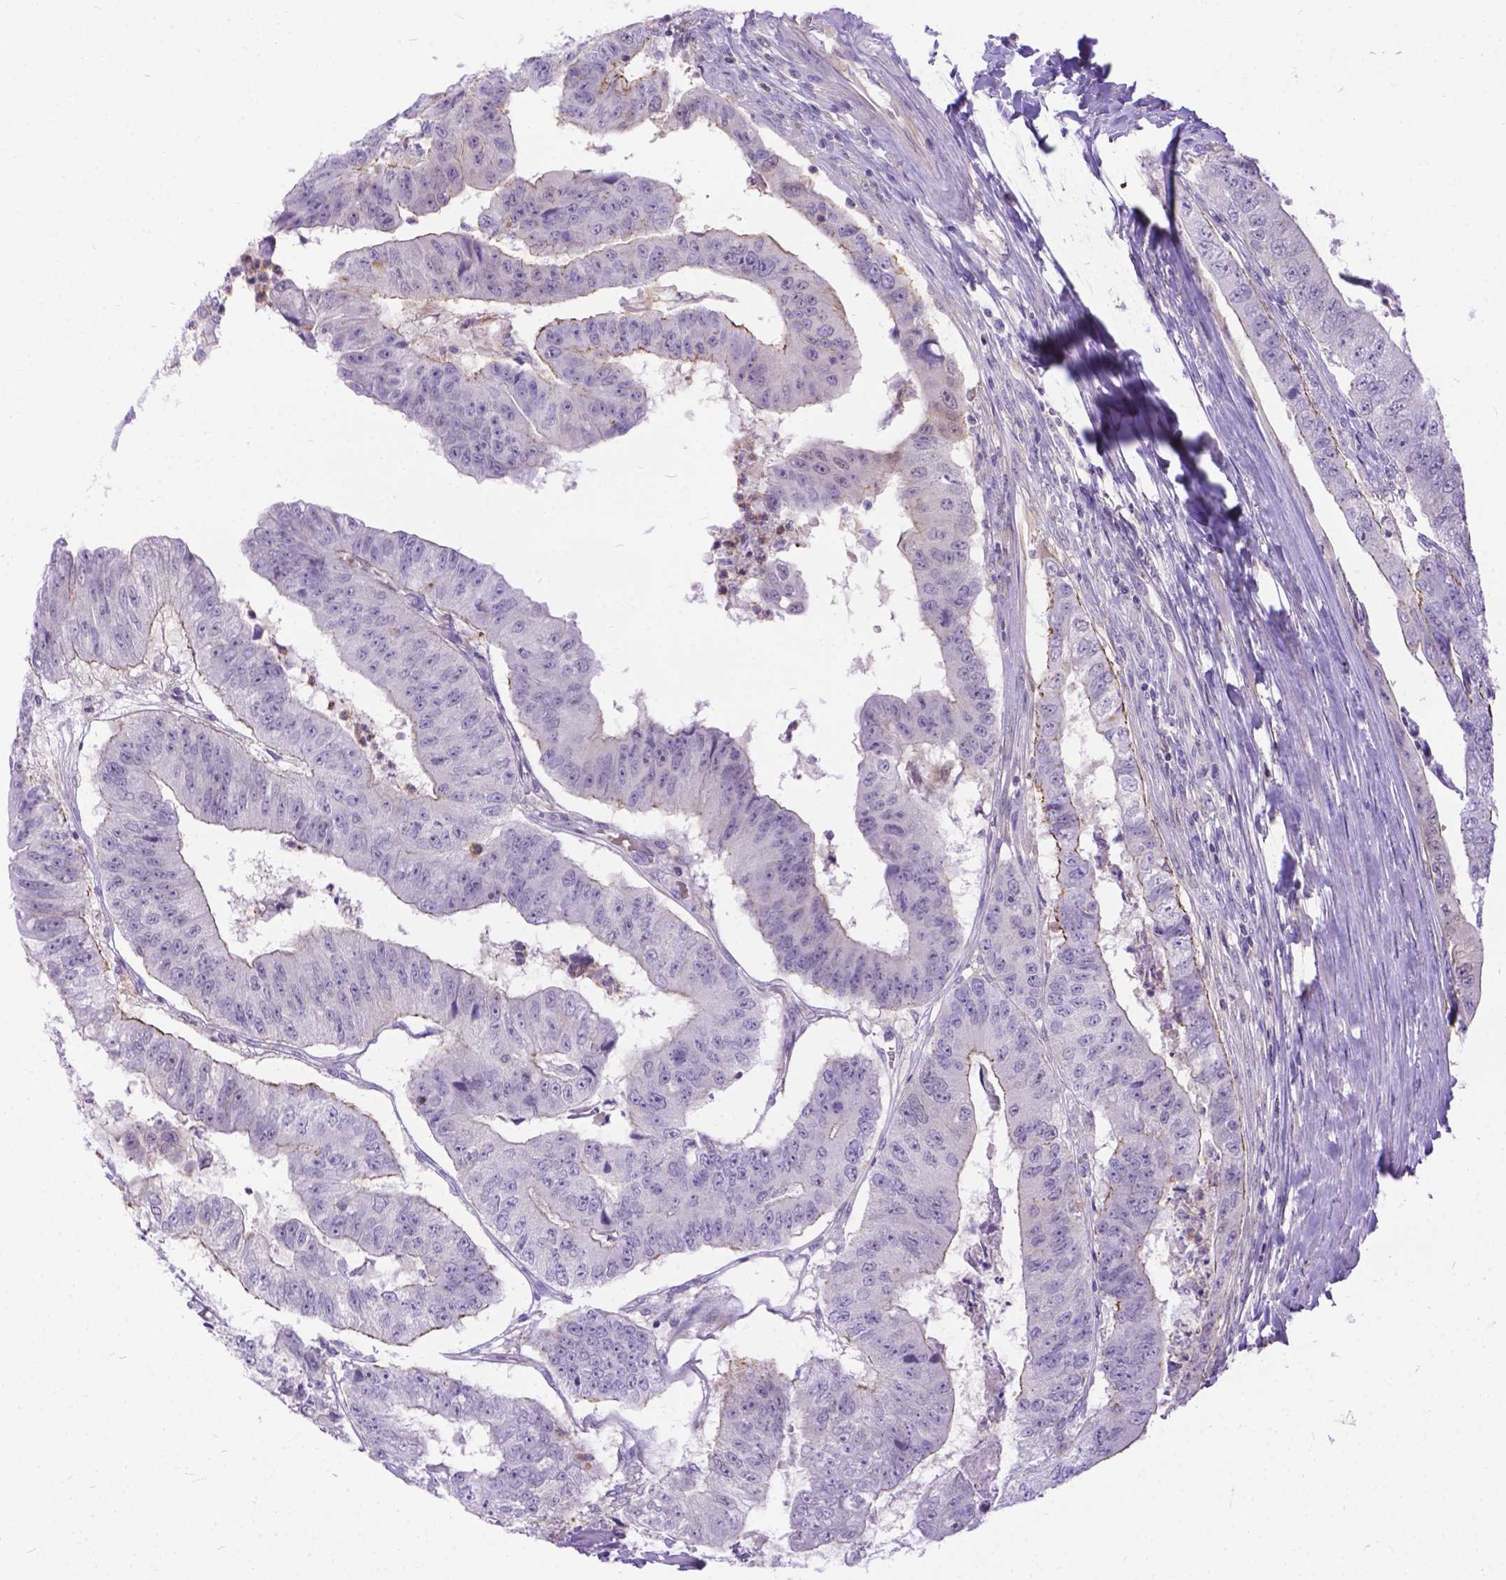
{"staining": {"intensity": "weak", "quantity": "25%-75%", "location": "cytoplasmic/membranous"}, "tissue": "colorectal cancer", "cell_type": "Tumor cells", "image_type": "cancer", "snomed": [{"axis": "morphology", "description": "Adenocarcinoma, NOS"}, {"axis": "topography", "description": "Colon"}], "caption": "Immunohistochemical staining of human adenocarcinoma (colorectal) exhibits low levels of weak cytoplasmic/membranous protein staining in approximately 25%-75% of tumor cells.", "gene": "TMEM169", "patient": {"sex": "female", "age": 67}}